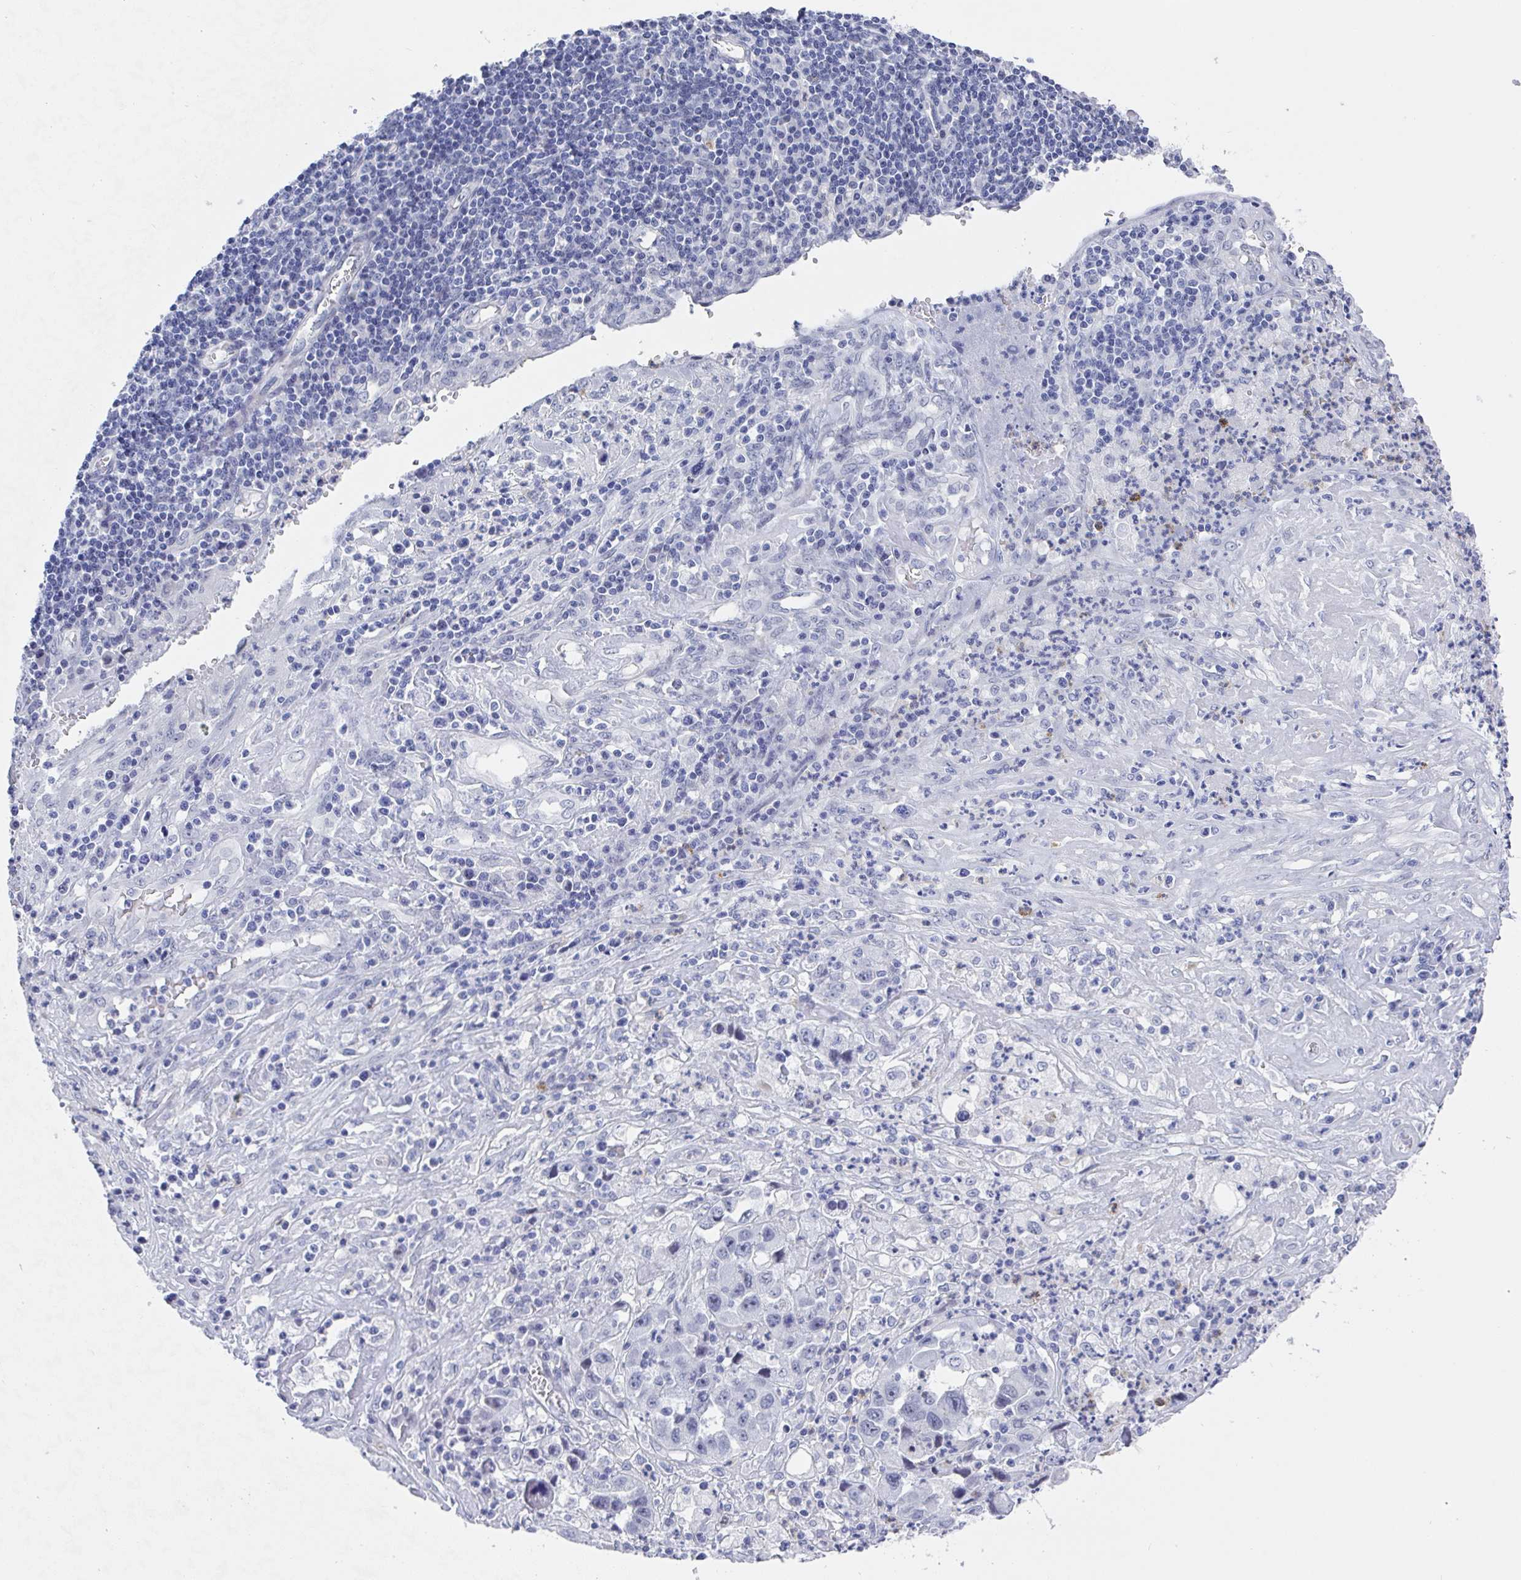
{"staining": {"intensity": "negative", "quantity": "none", "location": "none"}, "tissue": "endometrial cancer", "cell_type": "Tumor cells", "image_type": "cancer", "snomed": [{"axis": "morphology", "description": "Adenocarcinoma, NOS"}, {"axis": "topography", "description": "Uterus"}], "caption": "A photomicrograph of endometrial cancer stained for a protein exhibits no brown staining in tumor cells. Nuclei are stained in blue.", "gene": "MFSD4A", "patient": {"sex": "female", "age": 62}}